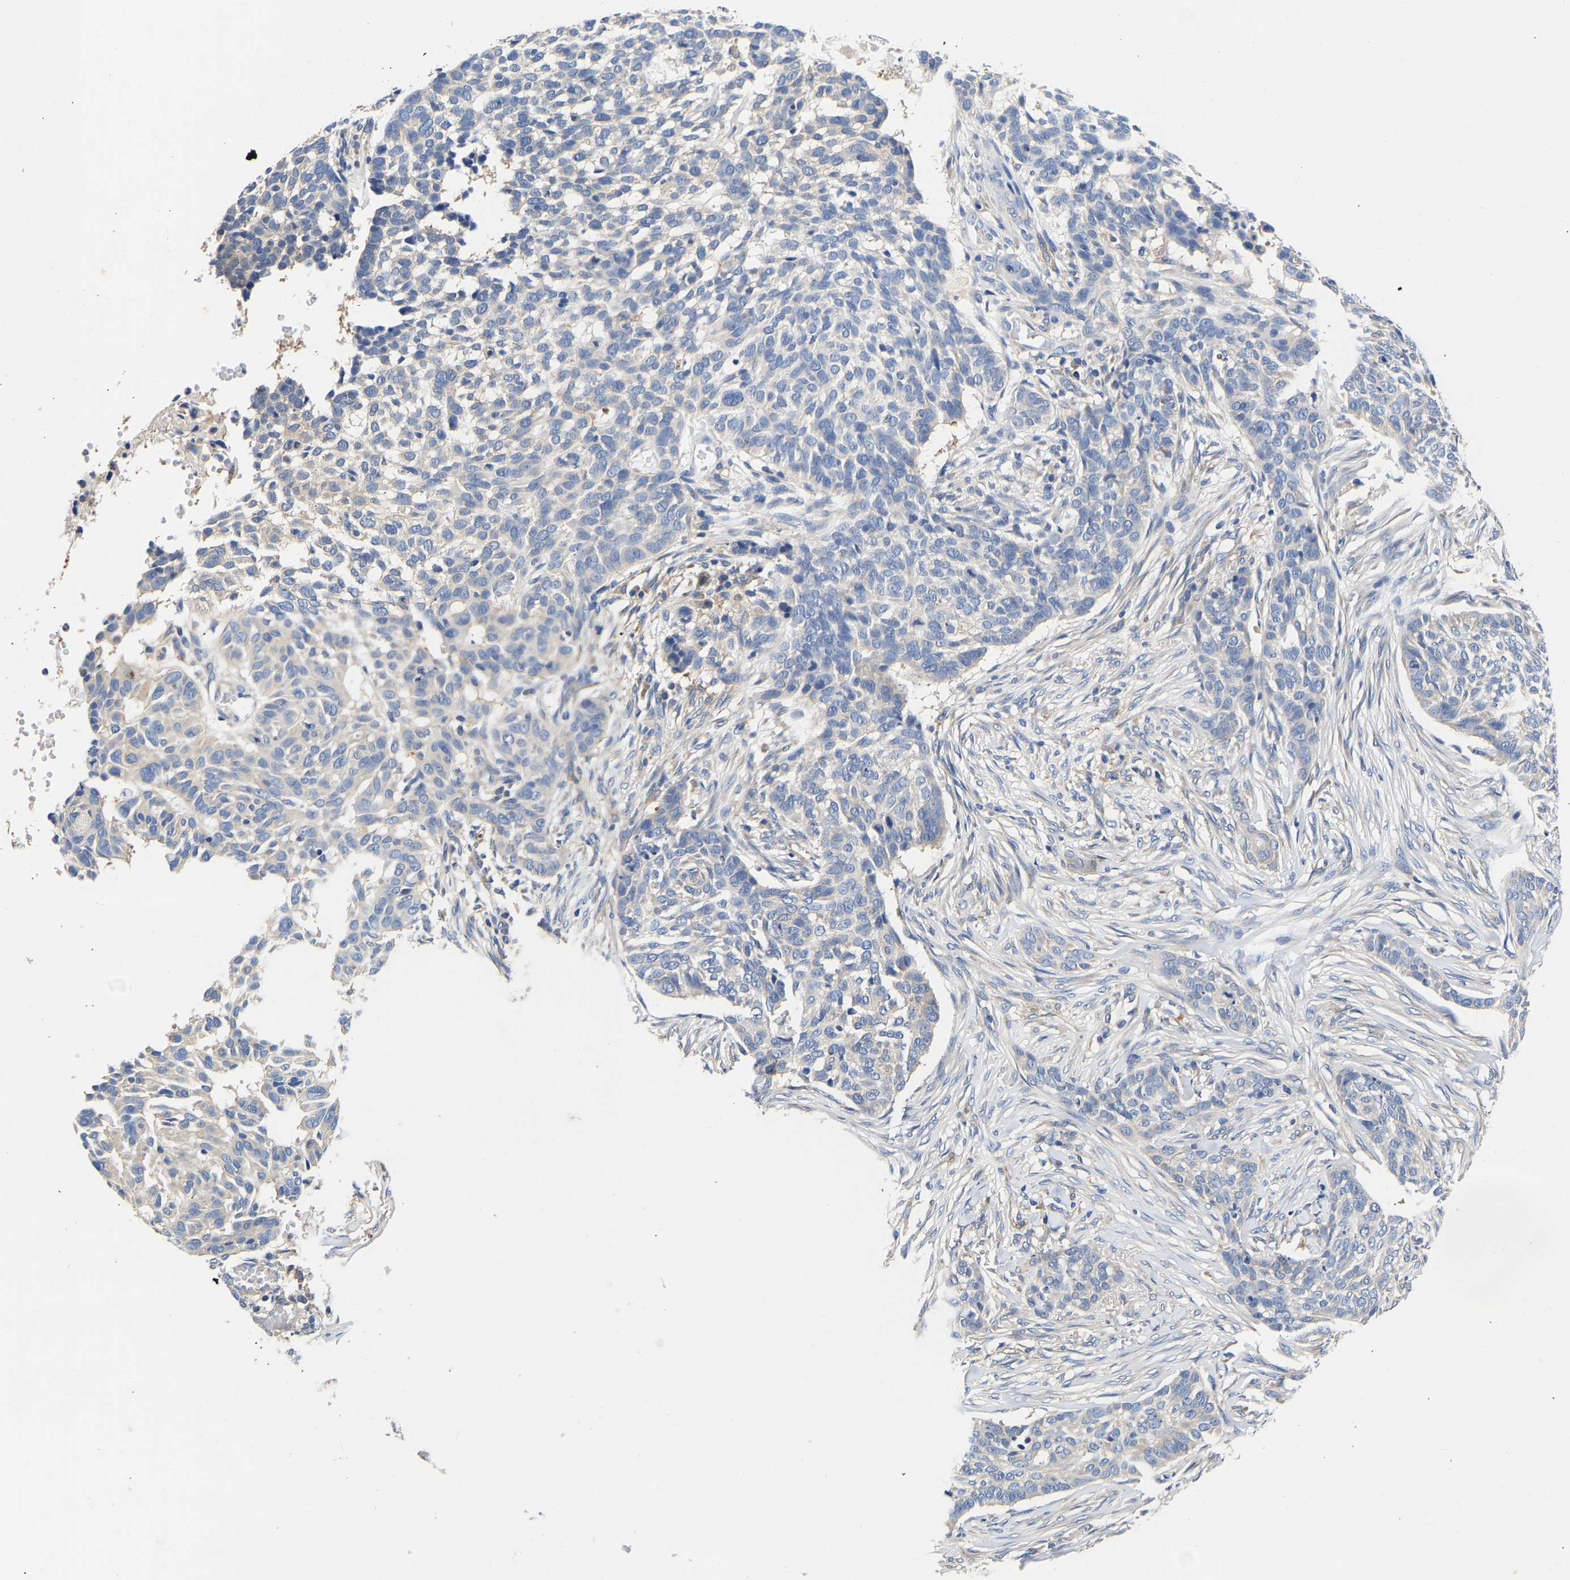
{"staining": {"intensity": "negative", "quantity": "none", "location": "none"}, "tissue": "skin cancer", "cell_type": "Tumor cells", "image_type": "cancer", "snomed": [{"axis": "morphology", "description": "Basal cell carcinoma"}, {"axis": "topography", "description": "Skin"}], "caption": "Histopathology image shows no significant protein positivity in tumor cells of skin basal cell carcinoma.", "gene": "CCDC6", "patient": {"sex": "male", "age": 85}}